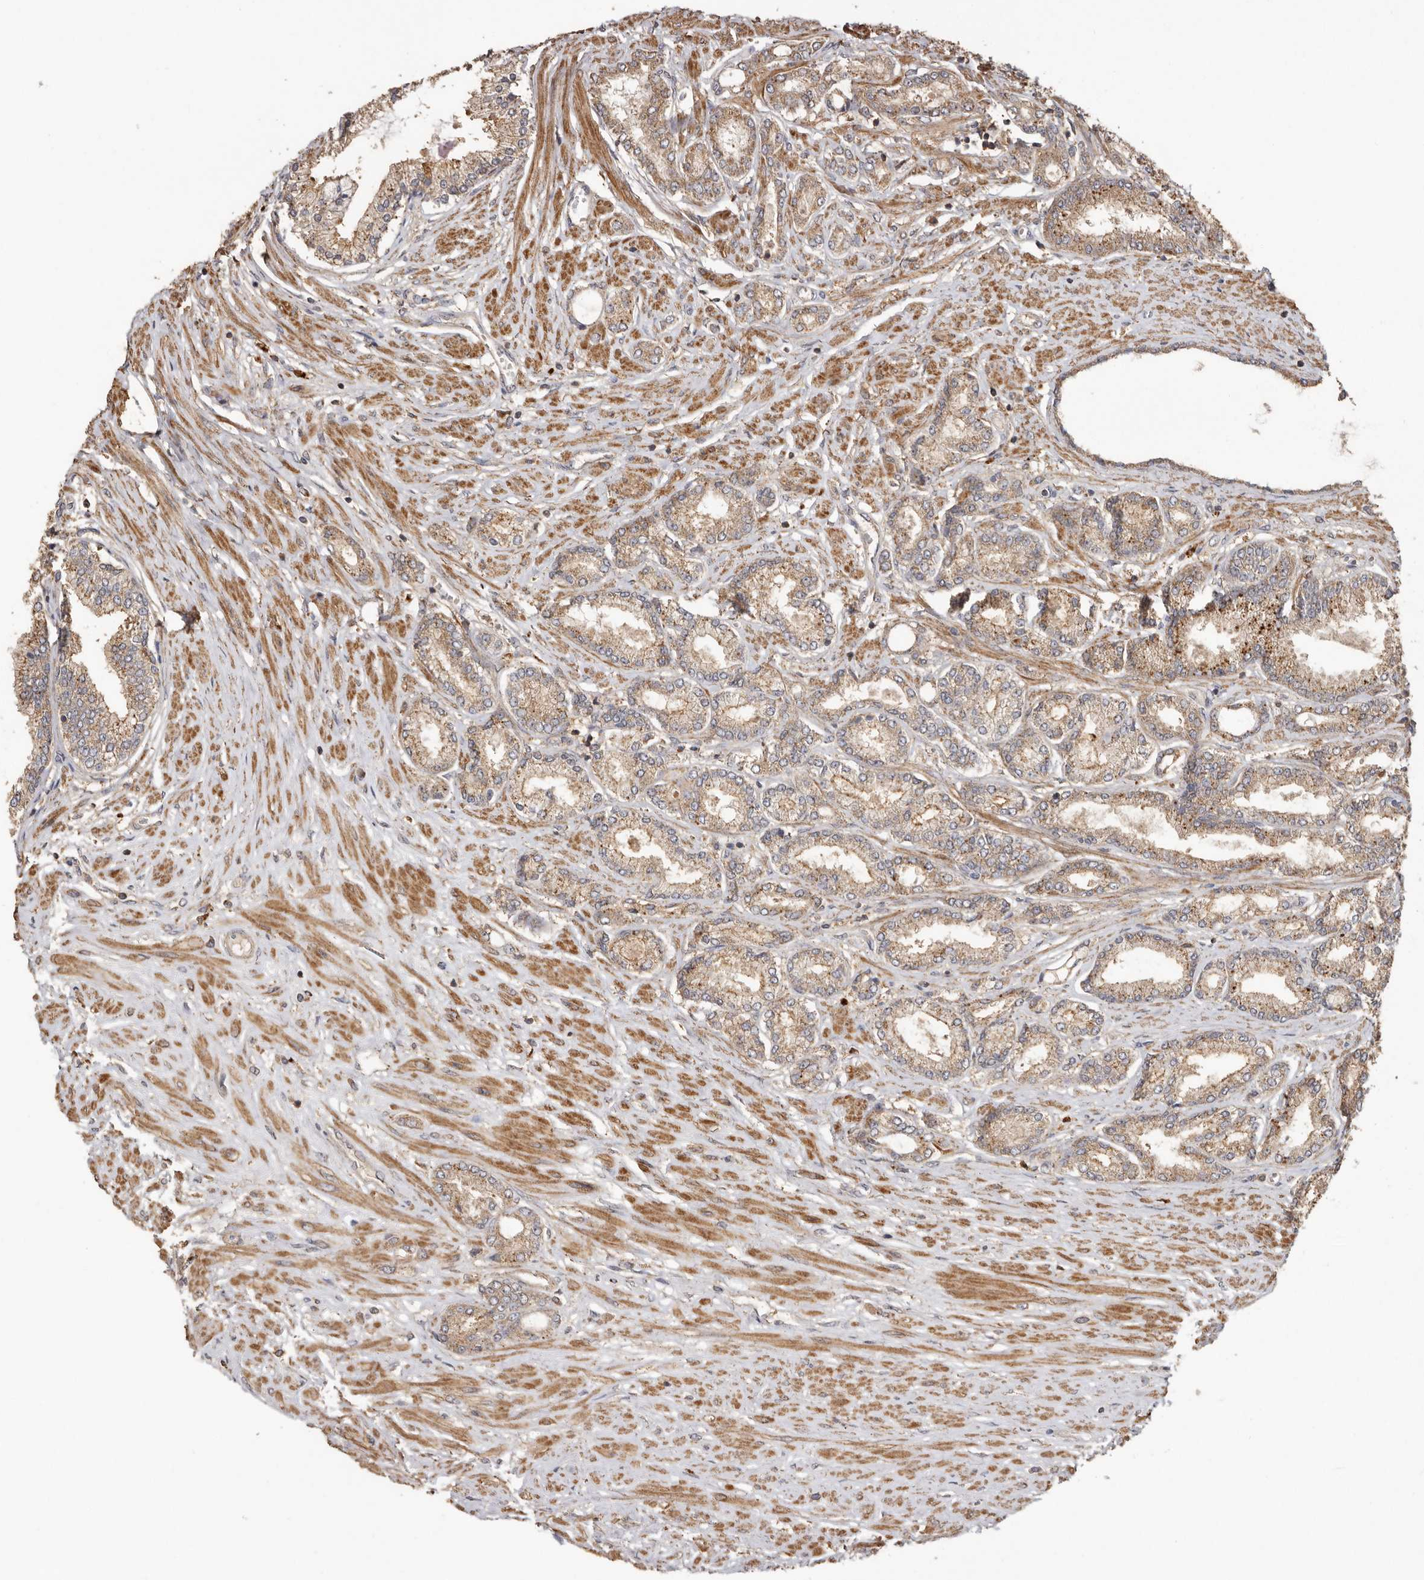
{"staining": {"intensity": "moderate", "quantity": ">75%", "location": "cytoplasmic/membranous"}, "tissue": "prostate cancer", "cell_type": "Tumor cells", "image_type": "cancer", "snomed": [{"axis": "morphology", "description": "Adenocarcinoma, Low grade"}, {"axis": "topography", "description": "Prostate"}], "caption": "A brown stain highlights moderate cytoplasmic/membranous positivity of a protein in human prostate cancer tumor cells.", "gene": "RWDD1", "patient": {"sex": "male", "age": 63}}